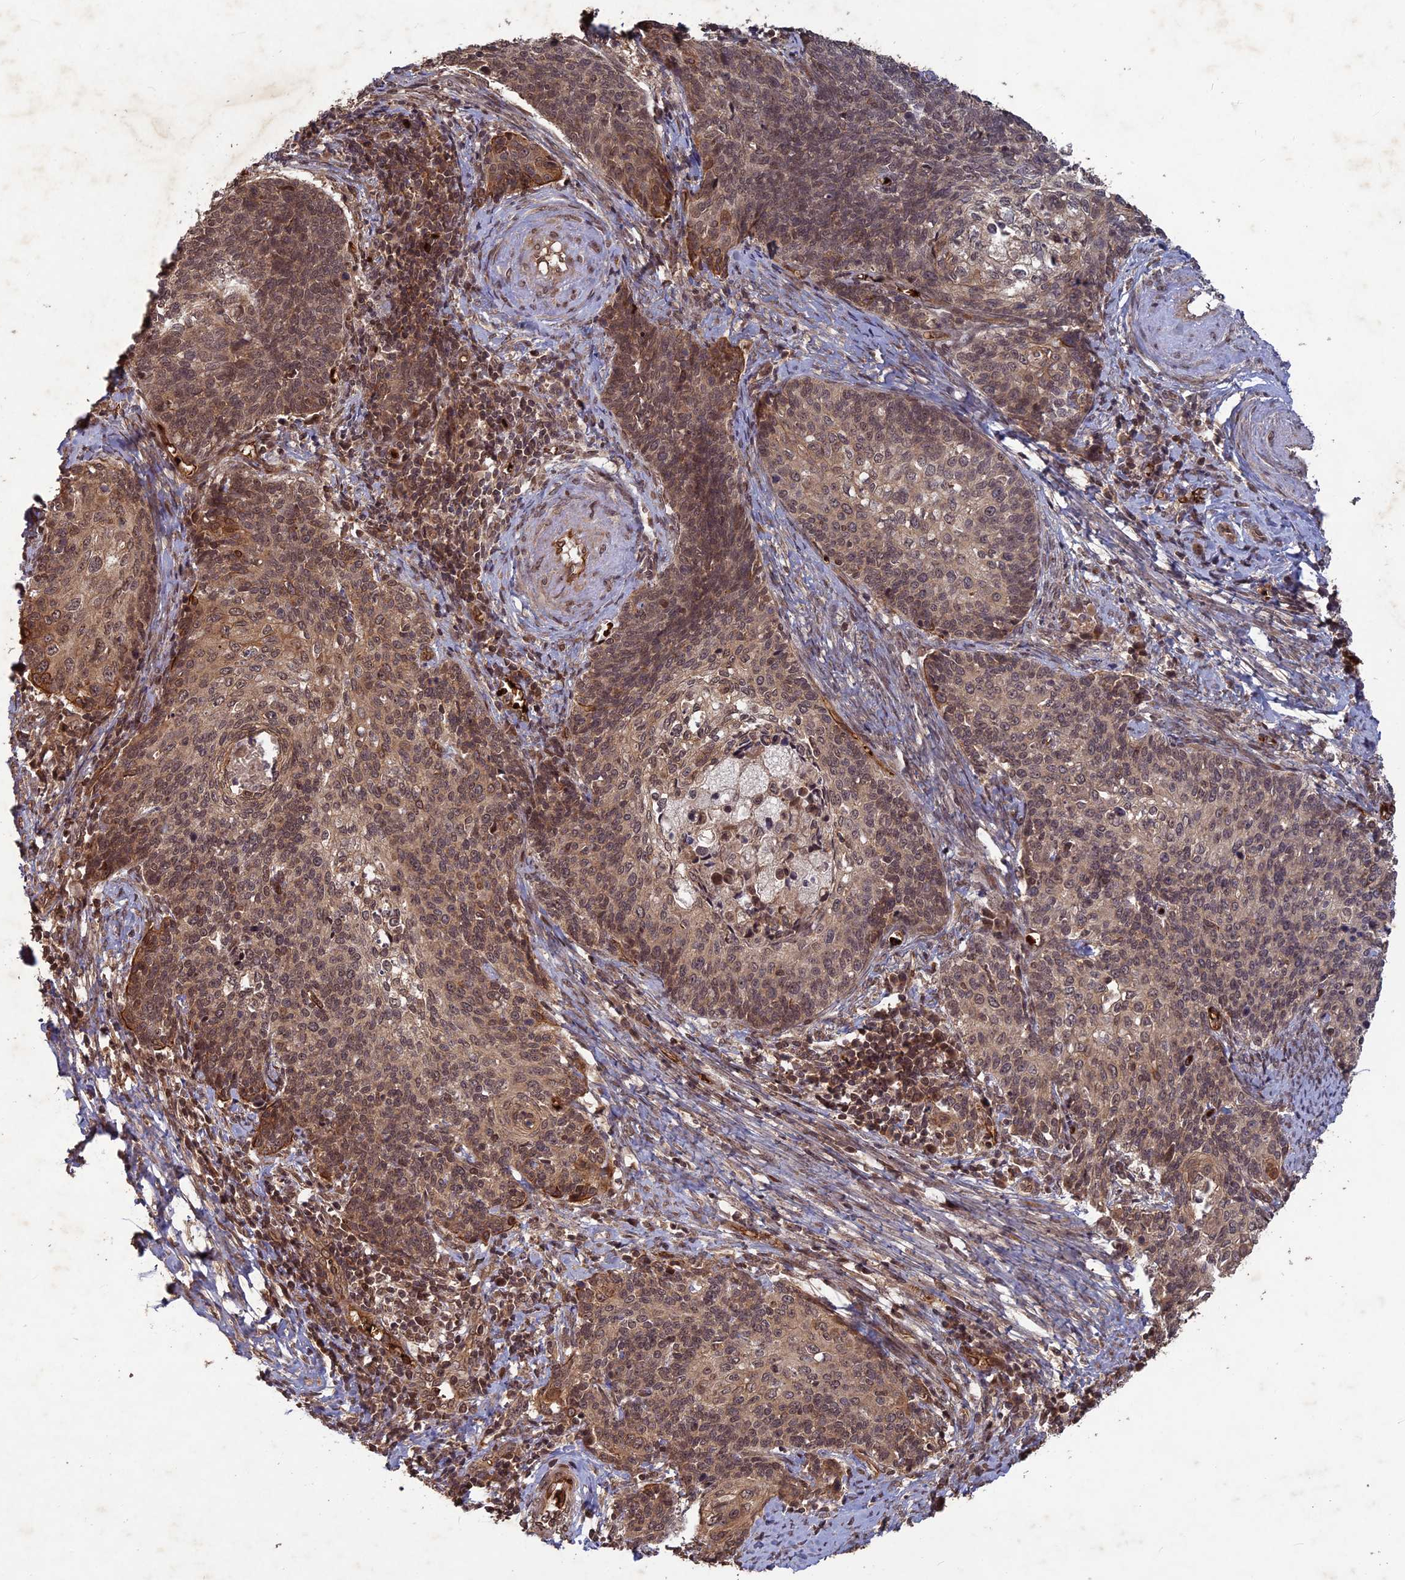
{"staining": {"intensity": "moderate", "quantity": ">75%", "location": "cytoplasmic/membranous,nuclear"}, "tissue": "cervical cancer", "cell_type": "Tumor cells", "image_type": "cancer", "snomed": [{"axis": "morphology", "description": "Squamous cell carcinoma, NOS"}, {"axis": "topography", "description": "Cervix"}], "caption": "Immunohistochemistry micrograph of cervical cancer stained for a protein (brown), which demonstrates medium levels of moderate cytoplasmic/membranous and nuclear expression in about >75% of tumor cells.", "gene": "SRMS", "patient": {"sex": "female", "age": 39}}